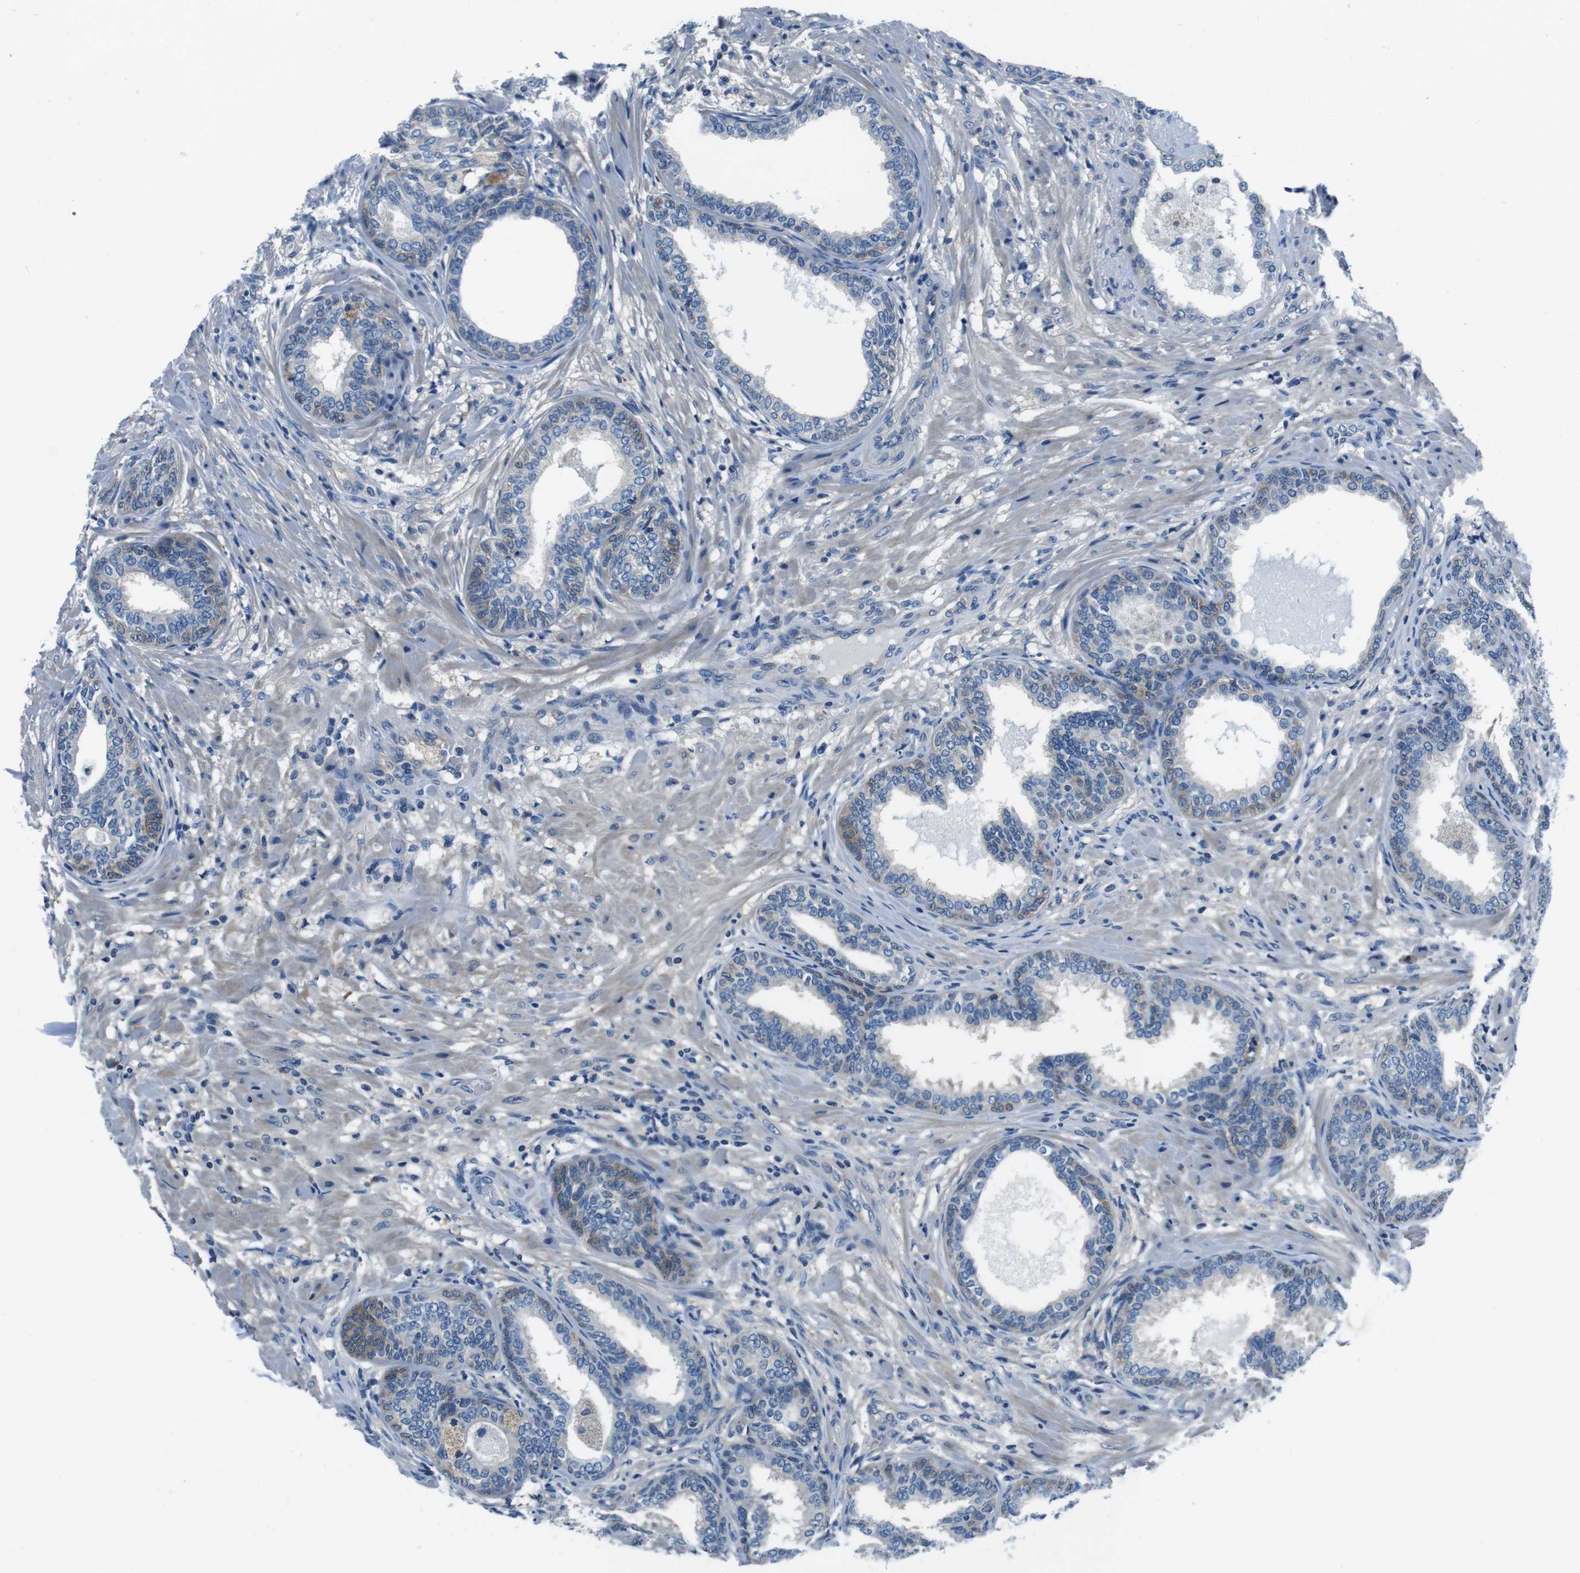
{"staining": {"intensity": "weak", "quantity": "<25%", "location": "cytoplasmic/membranous"}, "tissue": "prostate", "cell_type": "Glandular cells", "image_type": "normal", "snomed": [{"axis": "morphology", "description": "Normal tissue, NOS"}, {"axis": "topography", "description": "Prostate"}], "caption": "Protein analysis of normal prostate demonstrates no significant positivity in glandular cells.", "gene": "KCNJ5", "patient": {"sex": "male", "age": 76}}